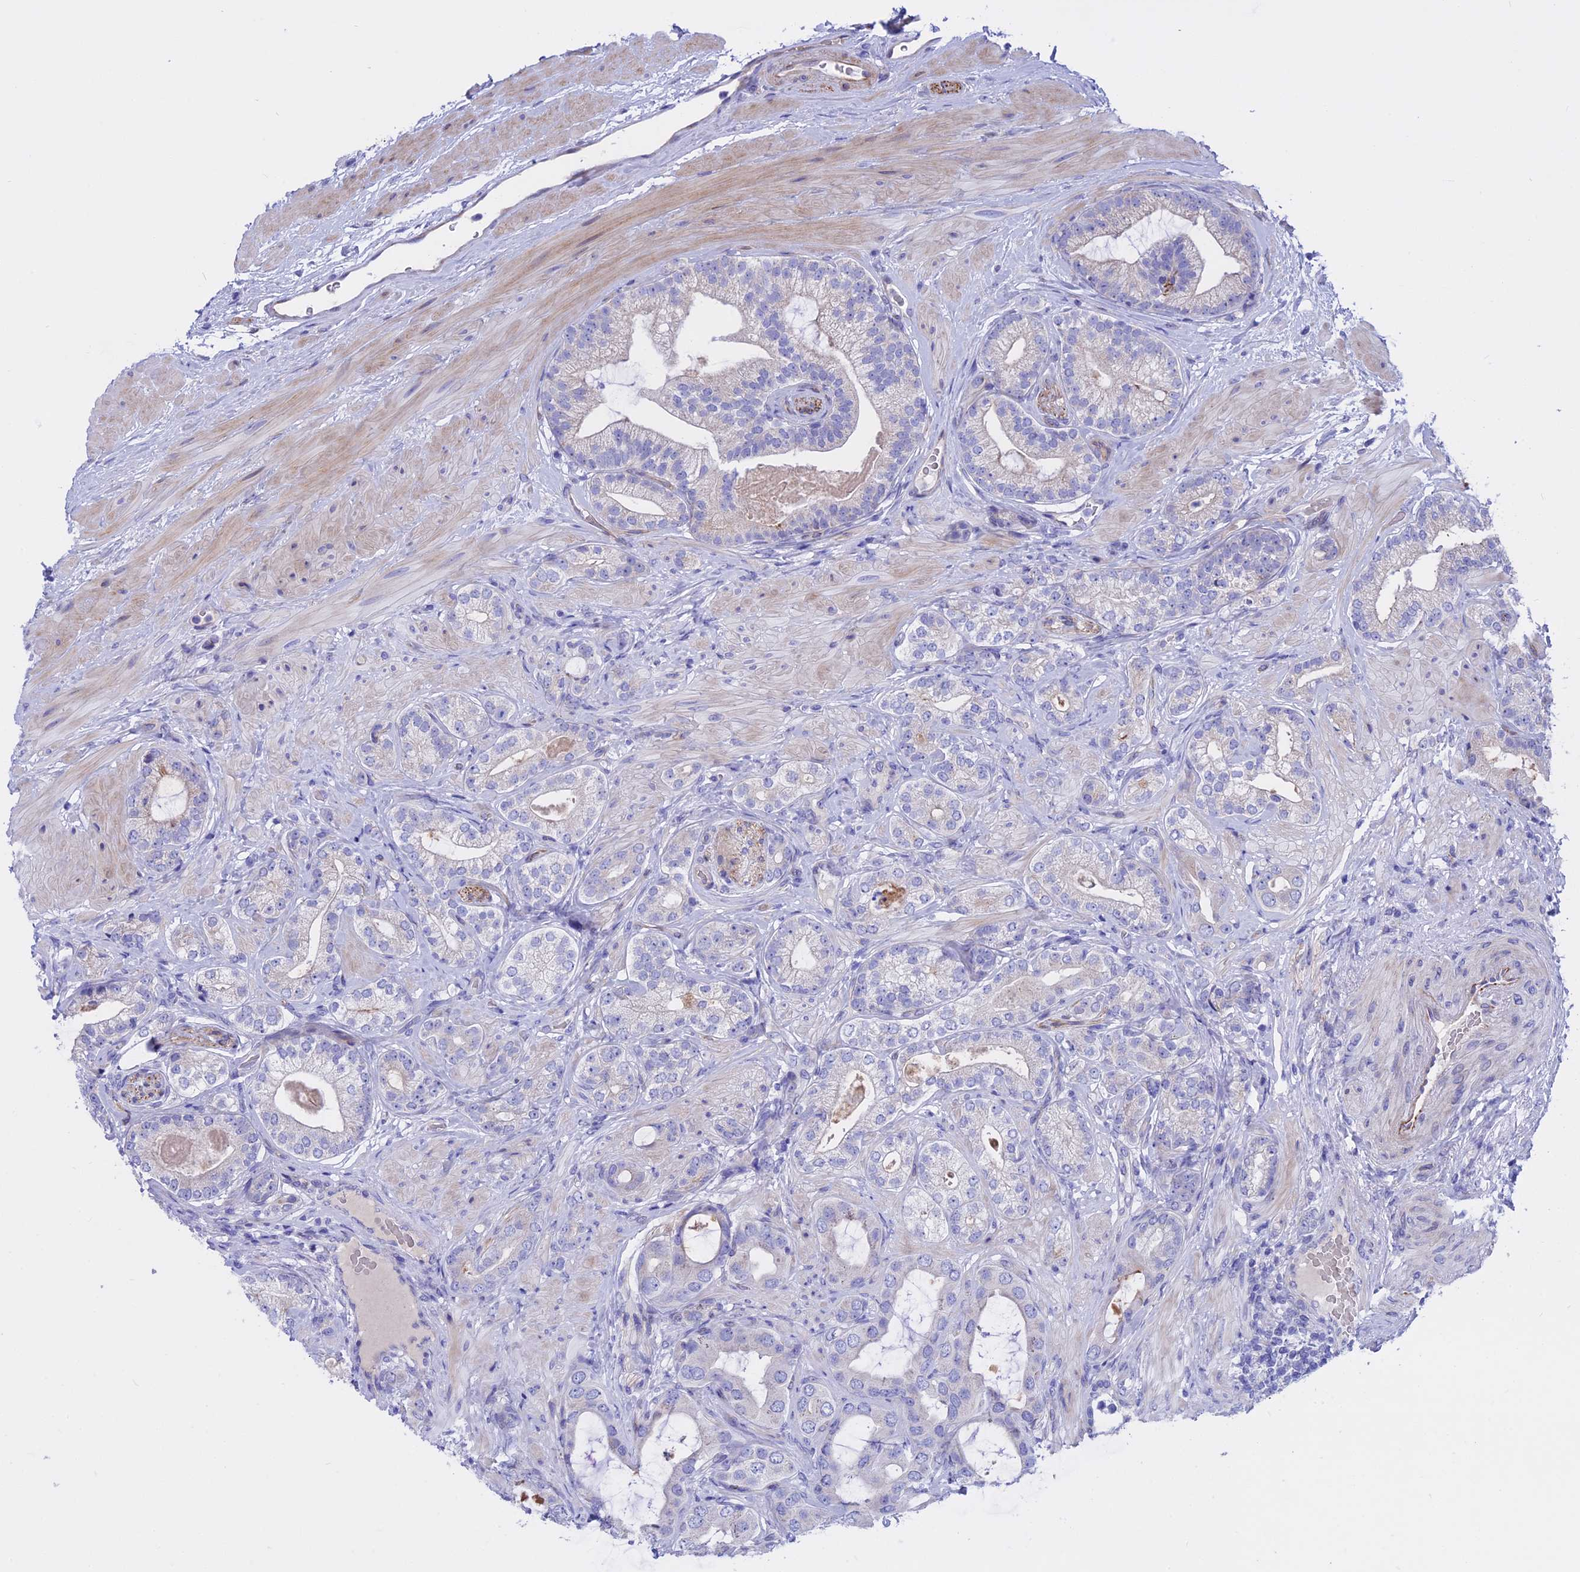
{"staining": {"intensity": "negative", "quantity": "none", "location": "none"}, "tissue": "prostate cancer", "cell_type": "Tumor cells", "image_type": "cancer", "snomed": [{"axis": "morphology", "description": "Adenocarcinoma, Low grade"}, {"axis": "topography", "description": "Prostate"}], "caption": "Prostate low-grade adenocarcinoma stained for a protein using immunohistochemistry displays no staining tumor cells.", "gene": "TMEM138", "patient": {"sex": "male", "age": 57}}